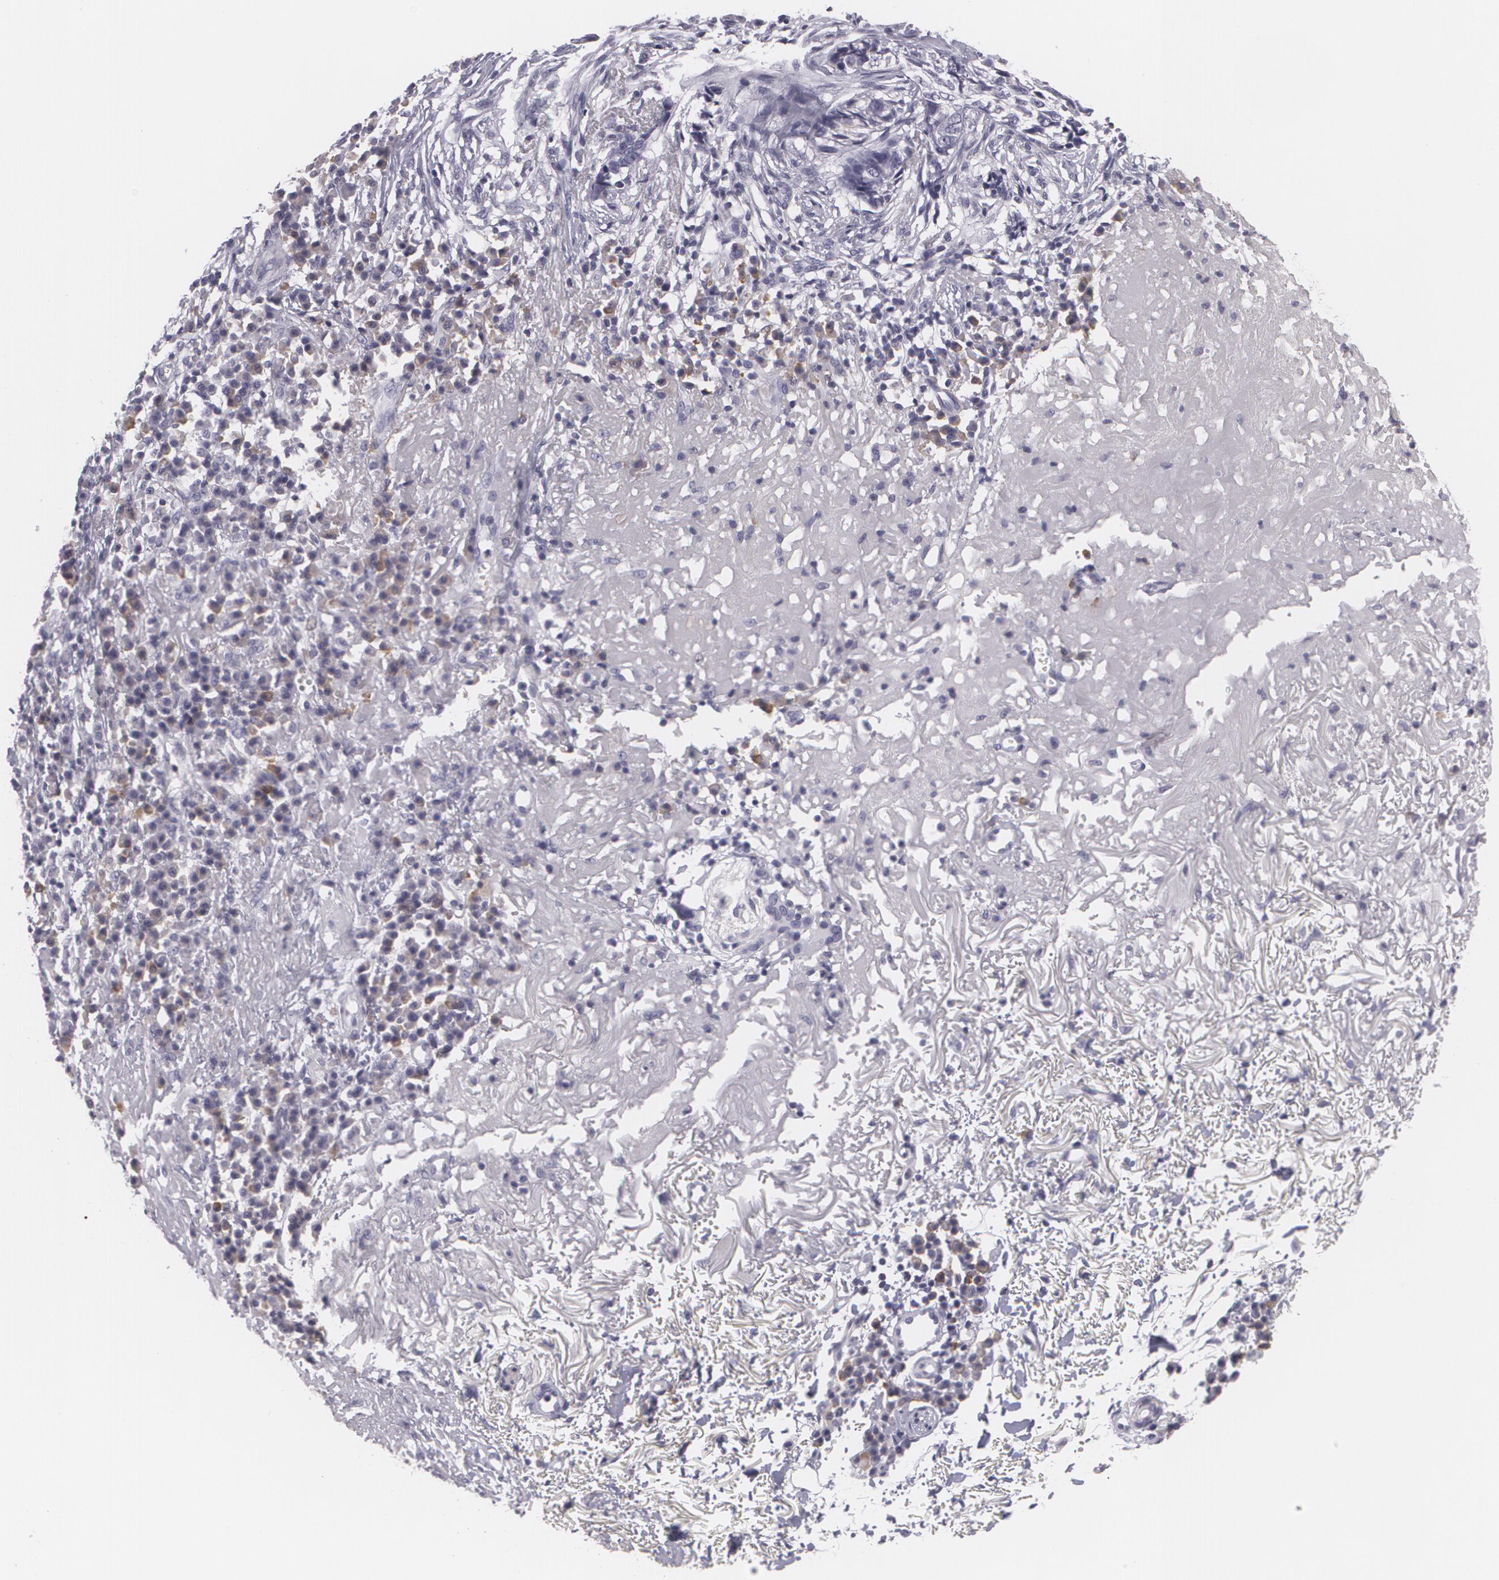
{"staining": {"intensity": "negative", "quantity": "none", "location": "none"}, "tissue": "skin cancer", "cell_type": "Tumor cells", "image_type": "cancer", "snomed": [{"axis": "morphology", "description": "Basal cell carcinoma"}, {"axis": "topography", "description": "Skin"}], "caption": "Immunohistochemistry (IHC) histopathology image of neoplastic tissue: human basal cell carcinoma (skin) stained with DAB shows no significant protein staining in tumor cells.", "gene": "MAP2", "patient": {"sex": "female", "age": 89}}